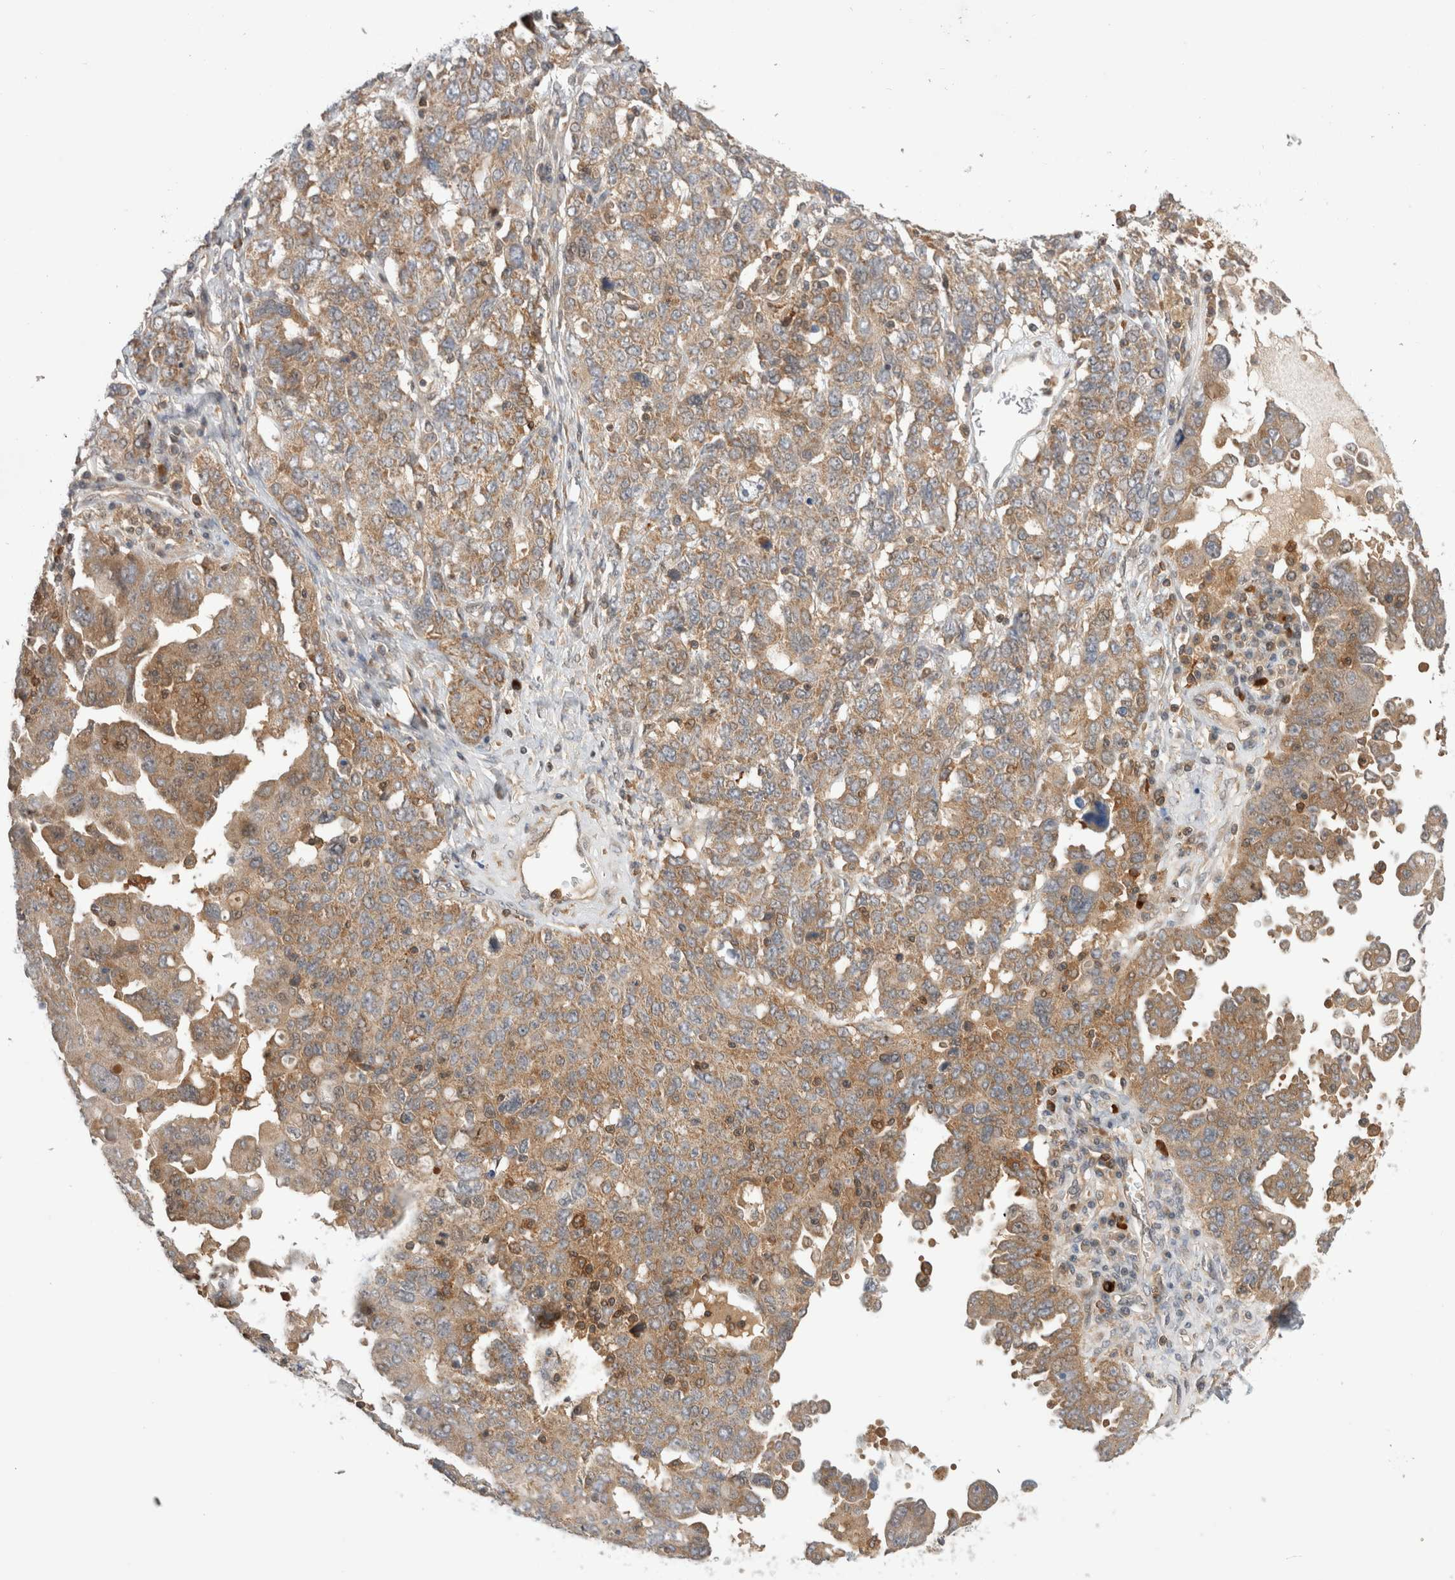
{"staining": {"intensity": "moderate", "quantity": ">75%", "location": "cytoplasmic/membranous"}, "tissue": "ovarian cancer", "cell_type": "Tumor cells", "image_type": "cancer", "snomed": [{"axis": "morphology", "description": "Carcinoma, endometroid"}, {"axis": "topography", "description": "Ovary"}], "caption": "IHC micrograph of endometroid carcinoma (ovarian) stained for a protein (brown), which reveals medium levels of moderate cytoplasmic/membranous expression in about >75% of tumor cells.", "gene": "NFKB1", "patient": {"sex": "female", "age": 62}}